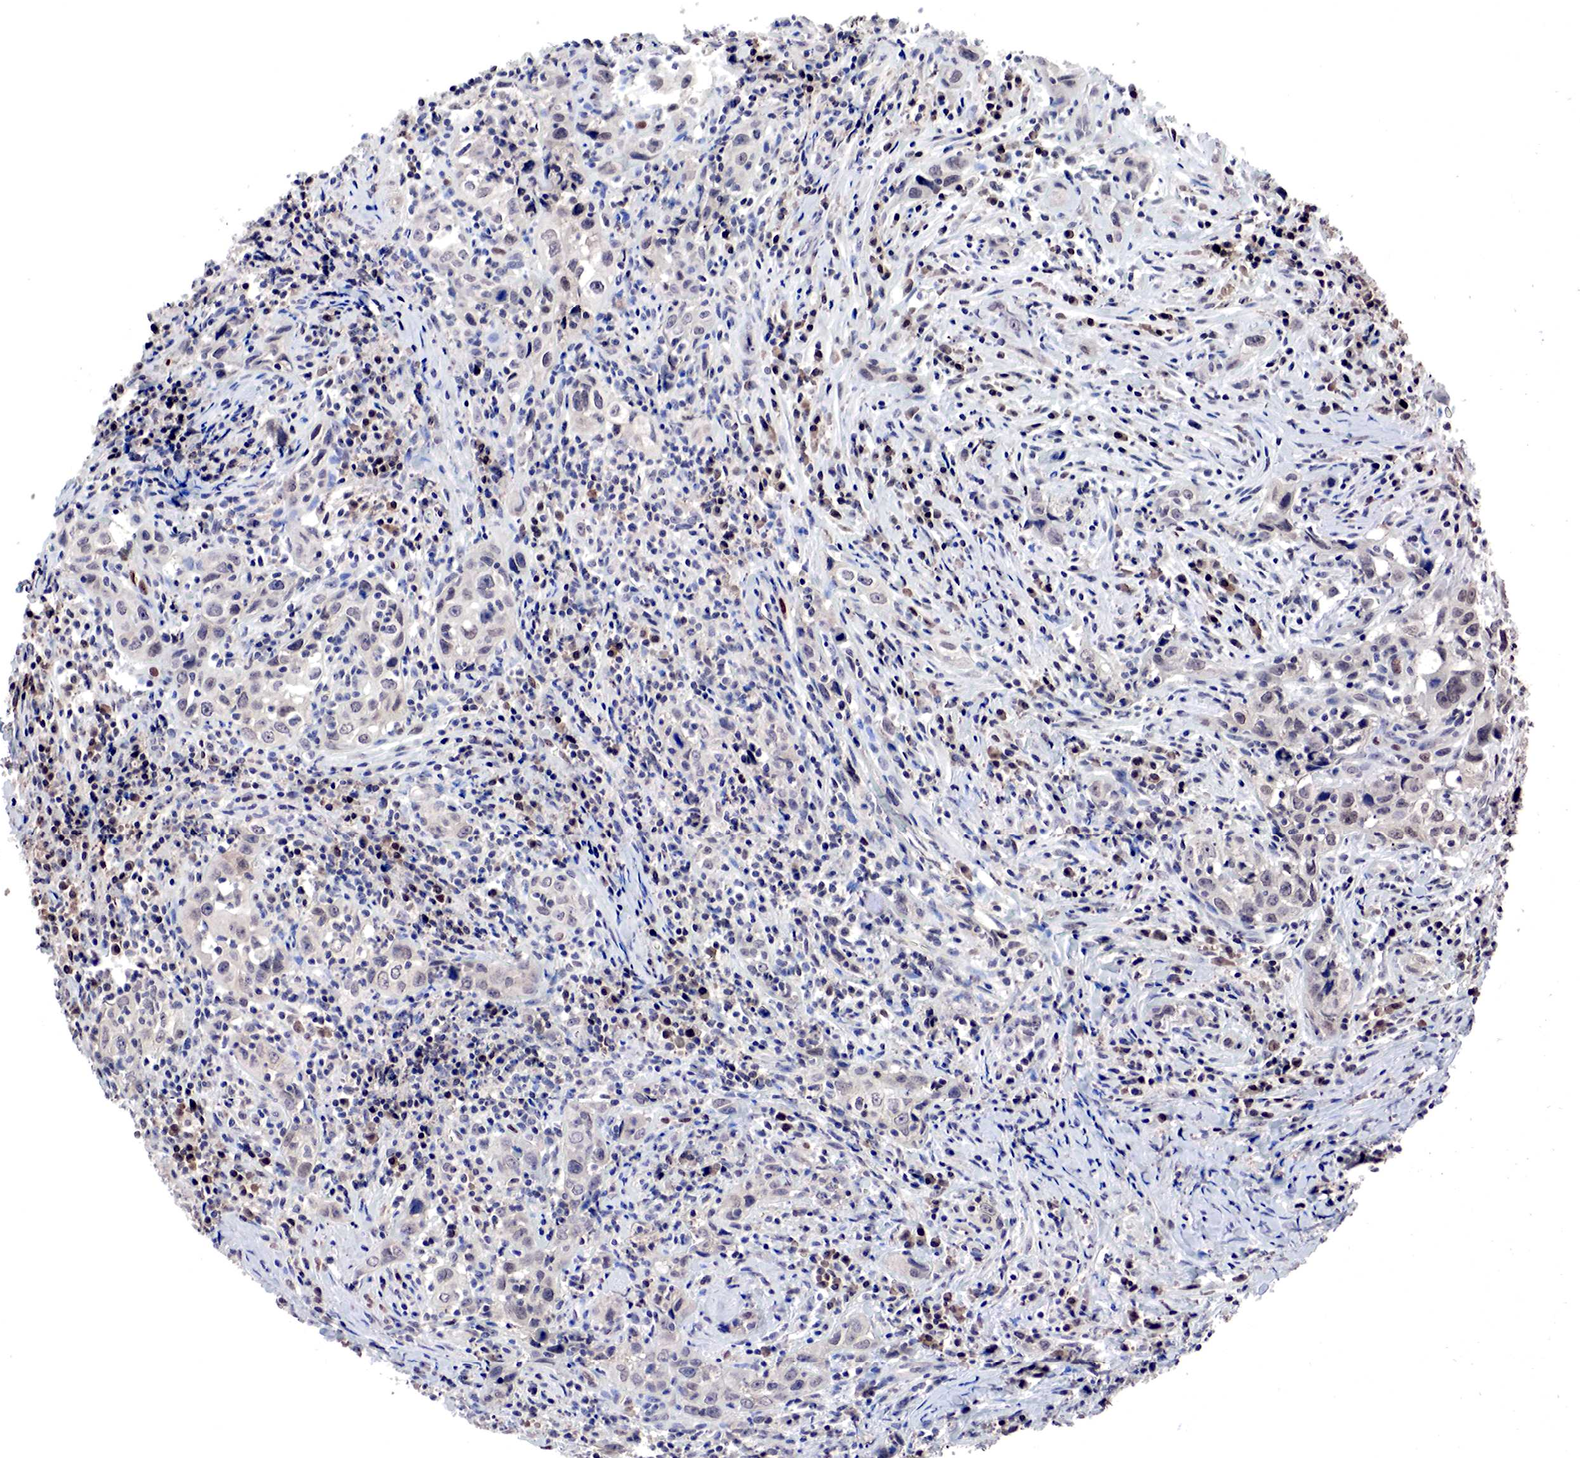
{"staining": {"intensity": "negative", "quantity": "none", "location": "none"}, "tissue": "head and neck cancer", "cell_type": "Tumor cells", "image_type": "cancer", "snomed": [{"axis": "morphology", "description": "Squamous cell carcinoma, NOS"}, {"axis": "topography", "description": "Oral tissue"}, {"axis": "topography", "description": "Head-Neck"}], "caption": "Tumor cells are negative for protein expression in human head and neck cancer. (DAB (3,3'-diaminobenzidine) immunohistochemistry (IHC), high magnification).", "gene": "DACH2", "patient": {"sex": "female", "age": 82}}